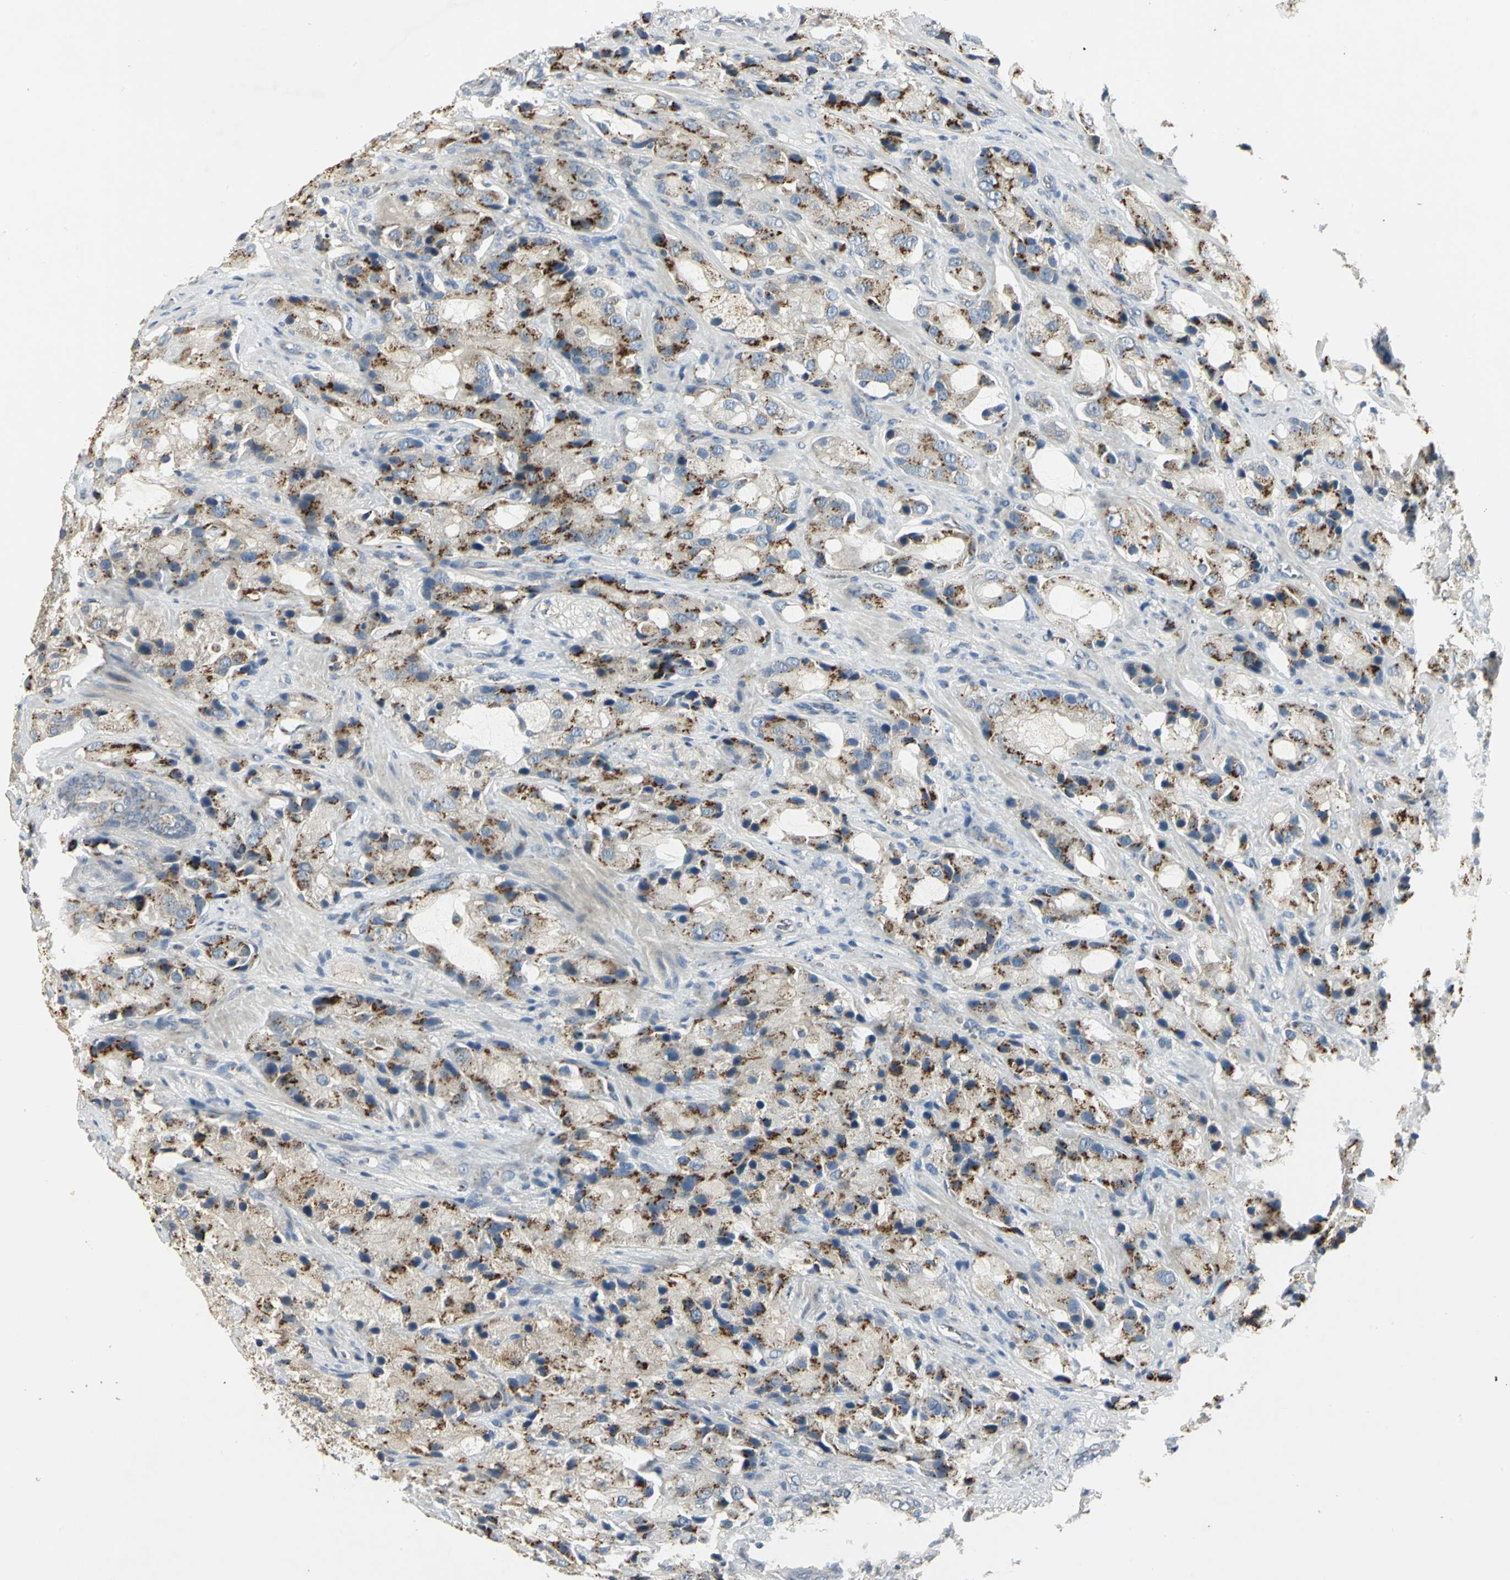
{"staining": {"intensity": "strong", "quantity": ">75%", "location": "cytoplasmic/membranous"}, "tissue": "prostate cancer", "cell_type": "Tumor cells", "image_type": "cancer", "snomed": [{"axis": "morphology", "description": "Adenocarcinoma, High grade"}, {"axis": "topography", "description": "Prostate"}], "caption": "A brown stain highlights strong cytoplasmic/membranous positivity of a protein in human prostate high-grade adenocarcinoma tumor cells.", "gene": "TM9SF2", "patient": {"sex": "male", "age": 70}}